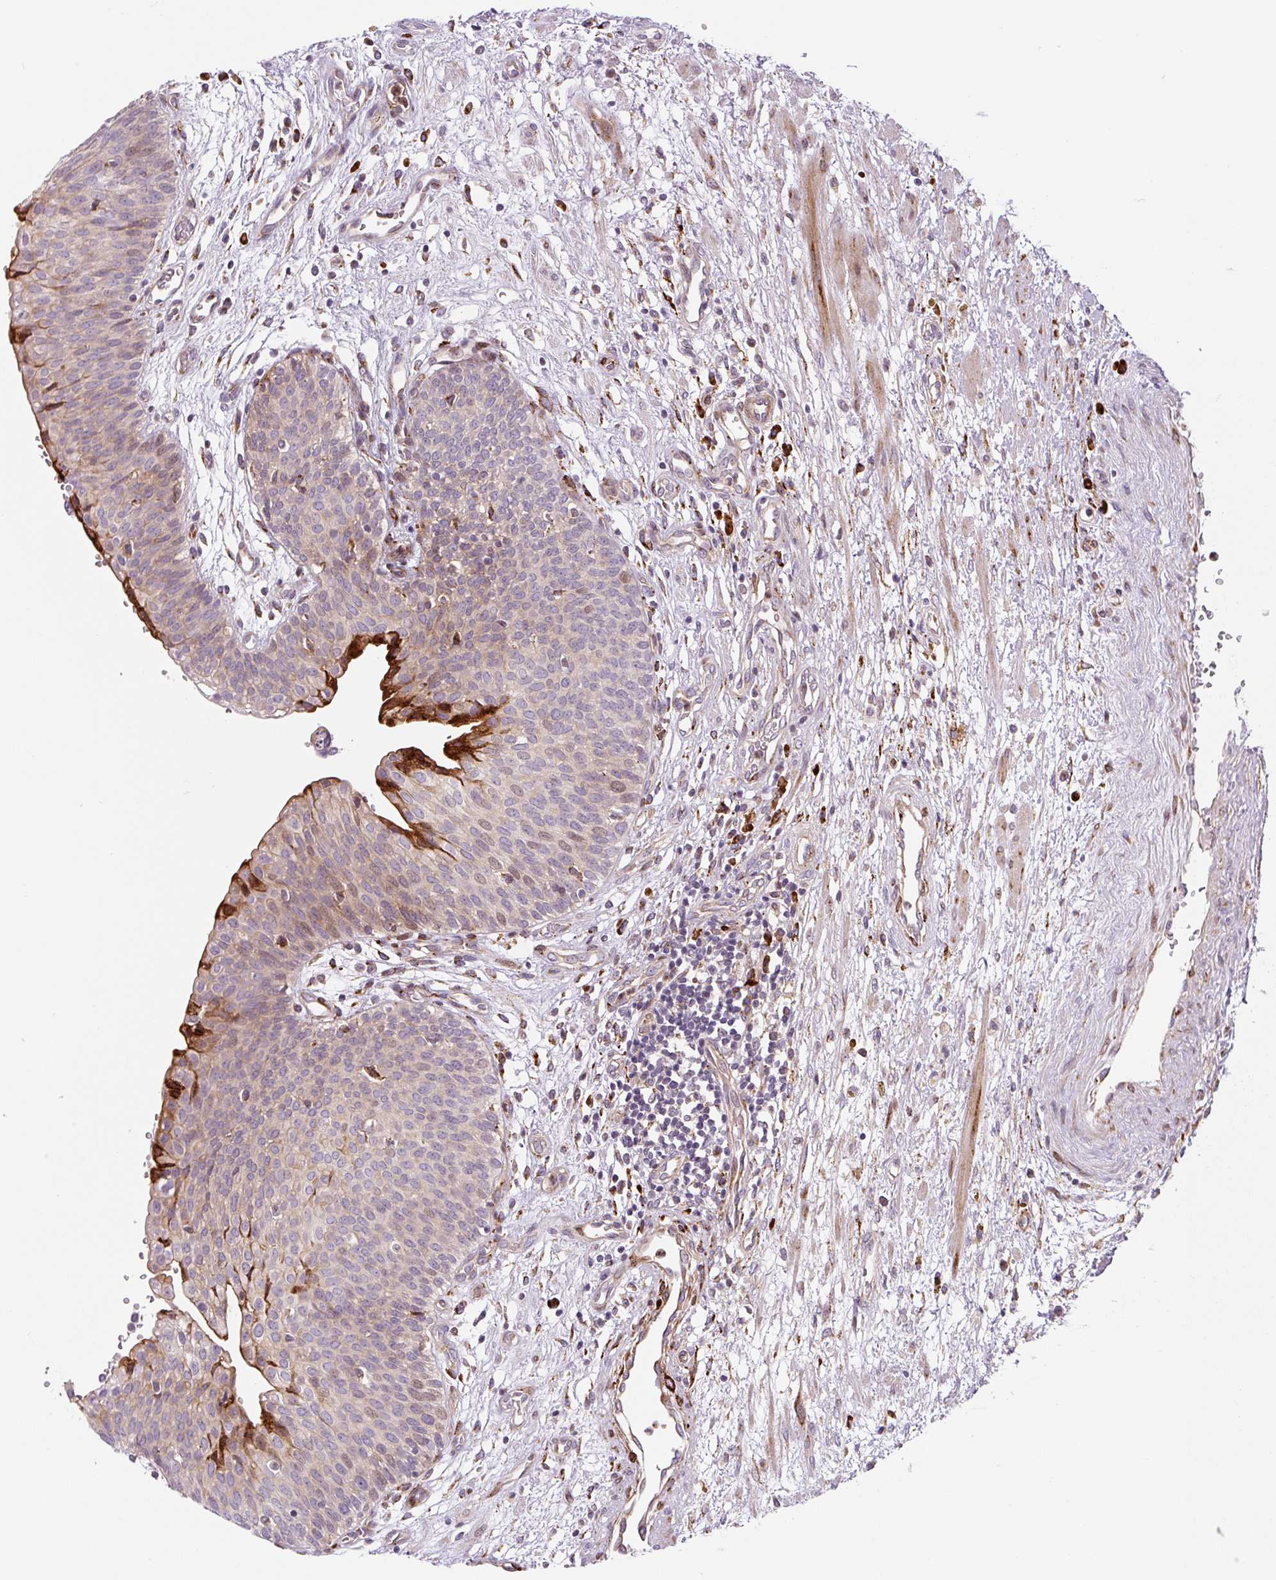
{"staining": {"intensity": "moderate", "quantity": "25%-75%", "location": "cytoplasmic/membranous"}, "tissue": "urinary bladder", "cell_type": "Urothelial cells", "image_type": "normal", "snomed": [{"axis": "morphology", "description": "Normal tissue, NOS"}, {"axis": "topography", "description": "Urinary bladder"}], "caption": "Protein expression by immunohistochemistry exhibits moderate cytoplasmic/membranous staining in approximately 25%-75% of urothelial cells in benign urinary bladder. (brown staining indicates protein expression, while blue staining denotes nuclei).", "gene": "DISP3", "patient": {"sex": "male", "age": 55}}